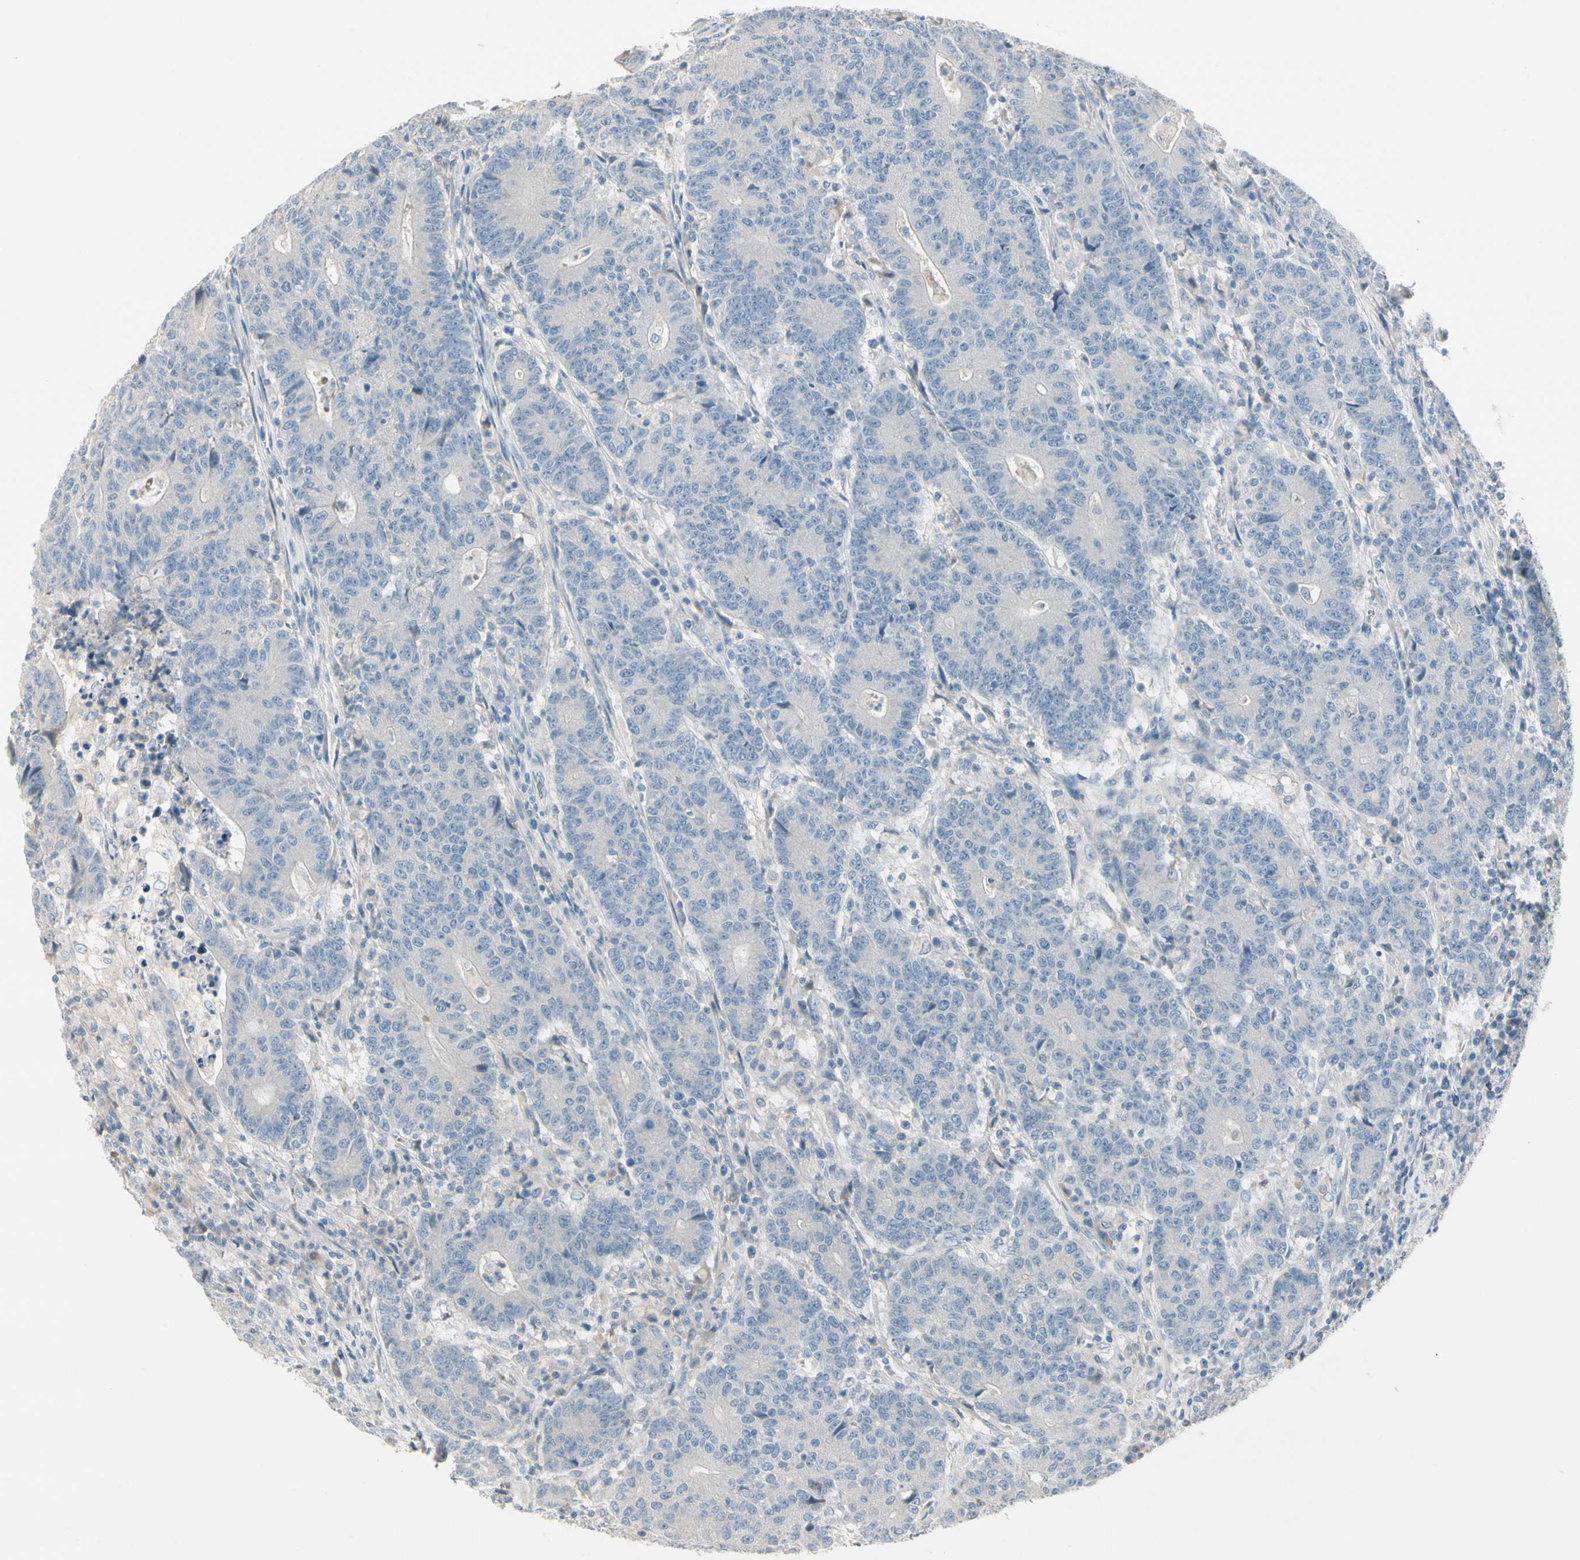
{"staining": {"intensity": "negative", "quantity": "none", "location": "none"}, "tissue": "colorectal cancer", "cell_type": "Tumor cells", "image_type": "cancer", "snomed": [{"axis": "morphology", "description": "Normal tissue, NOS"}, {"axis": "morphology", "description": "Adenocarcinoma, NOS"}, {"axis": "topography", "description": "Colon"}], "caption": "This is a histopathology image of immunohistochemistry staining of adenocarcinoma (colorectal), which shows no positivity in tumor cells.", "gene": "CYP2E1", "patient": {"sex": "female", "age": 75}}